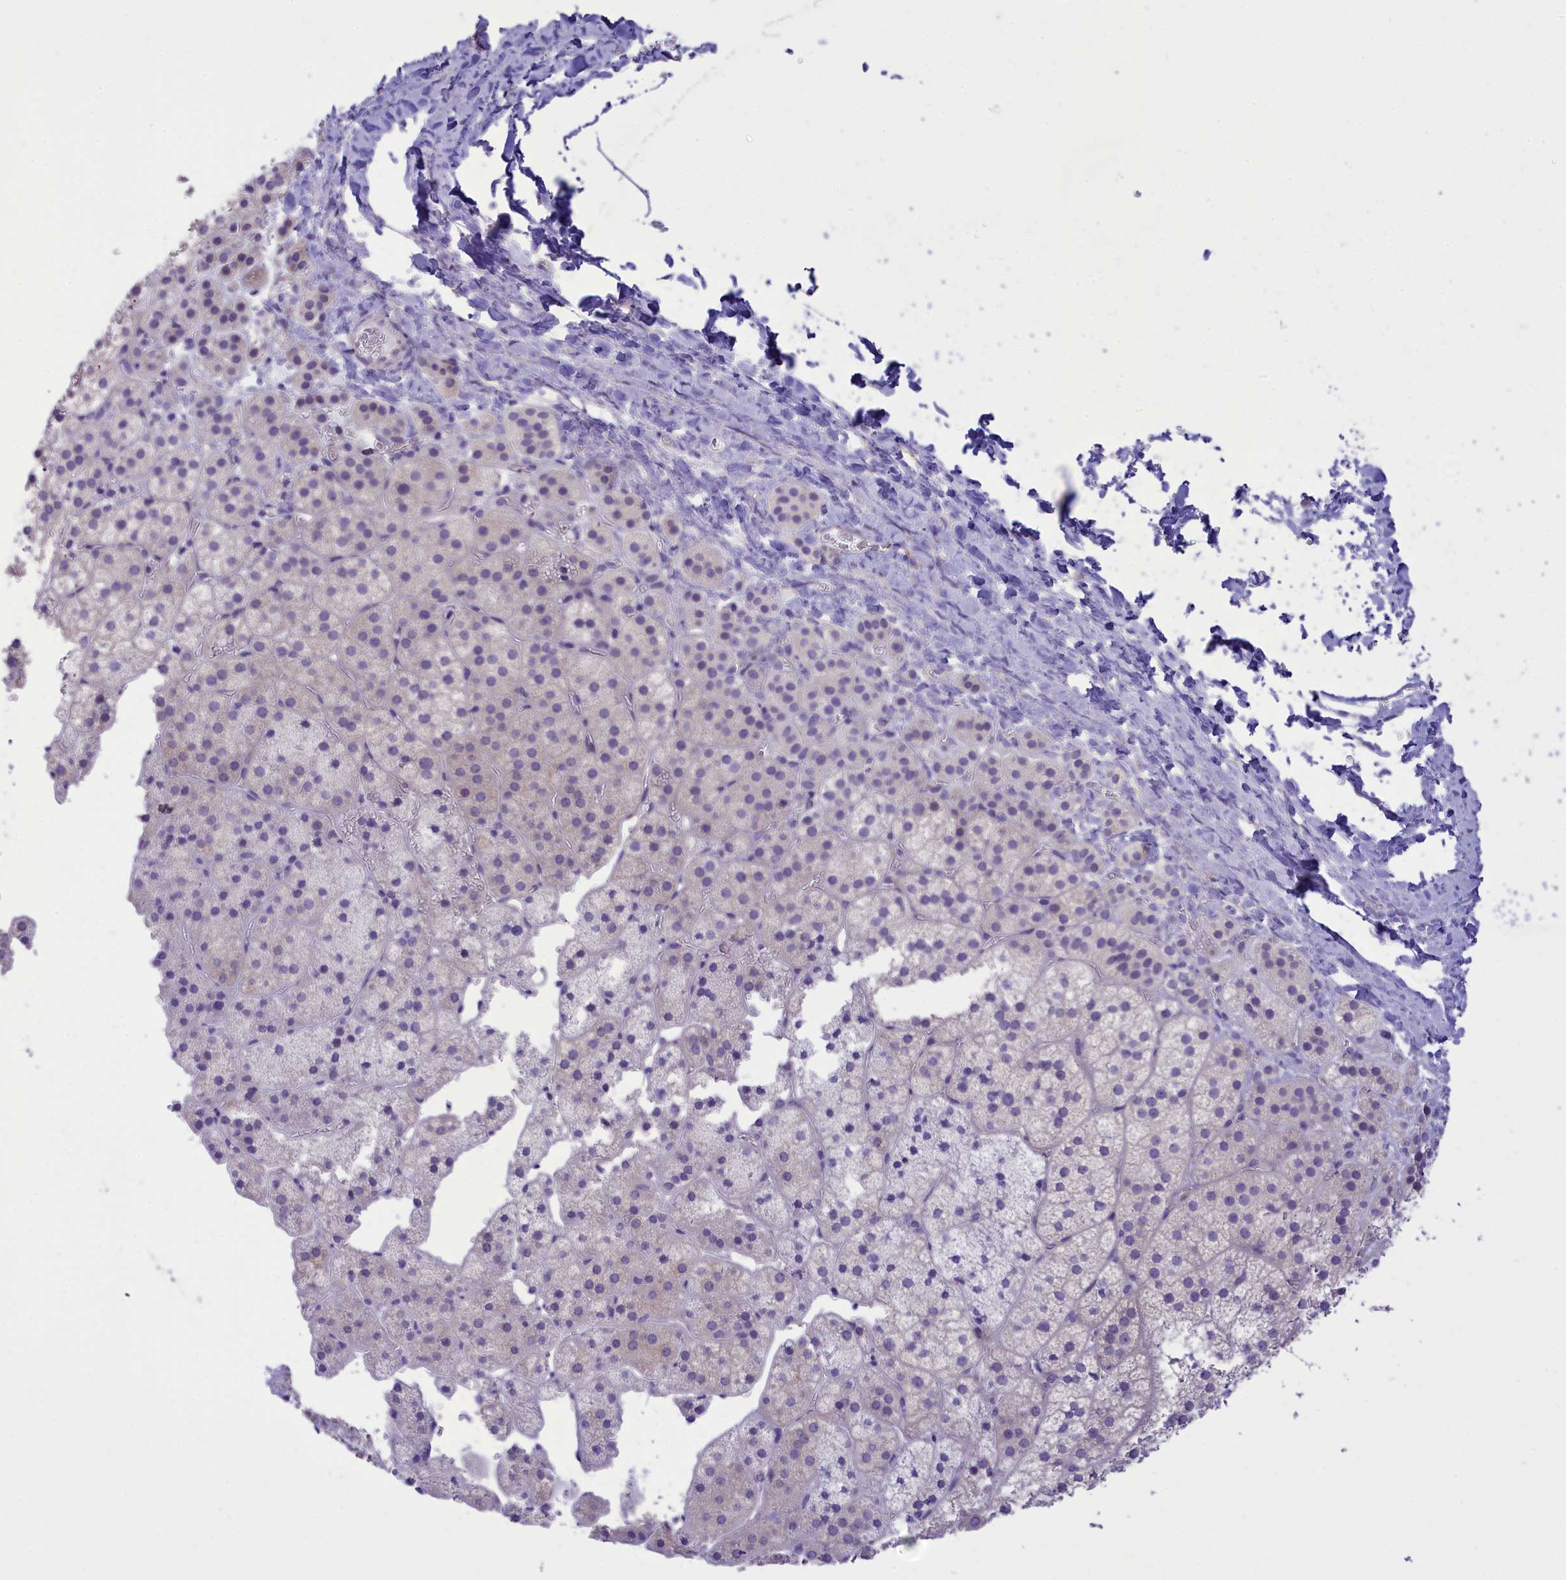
{"staining": {"intensity": "negative", "quantity": "none", "location": "none"}, "tissue": "adrenal gland", "cell_type": "Glandular cells", "image_type": "normal", "snomed": [{"axis": "morphology", "description": "Normal tissue, NOS"}, {"axis": "topography", "description": "Adrenal gland"}], "caption": "Image shows no protein staining in glandular cells of normal adrenal gland. The staining was performed using DAB (3,3'-diaminobenzidine) to visualize the protein expression in brown, while the nuclei were stained in blue with hematoxylin (Magnification: 20x).", "gene": "DCAF16", "patient": {"sex": "female", "age": 44}}